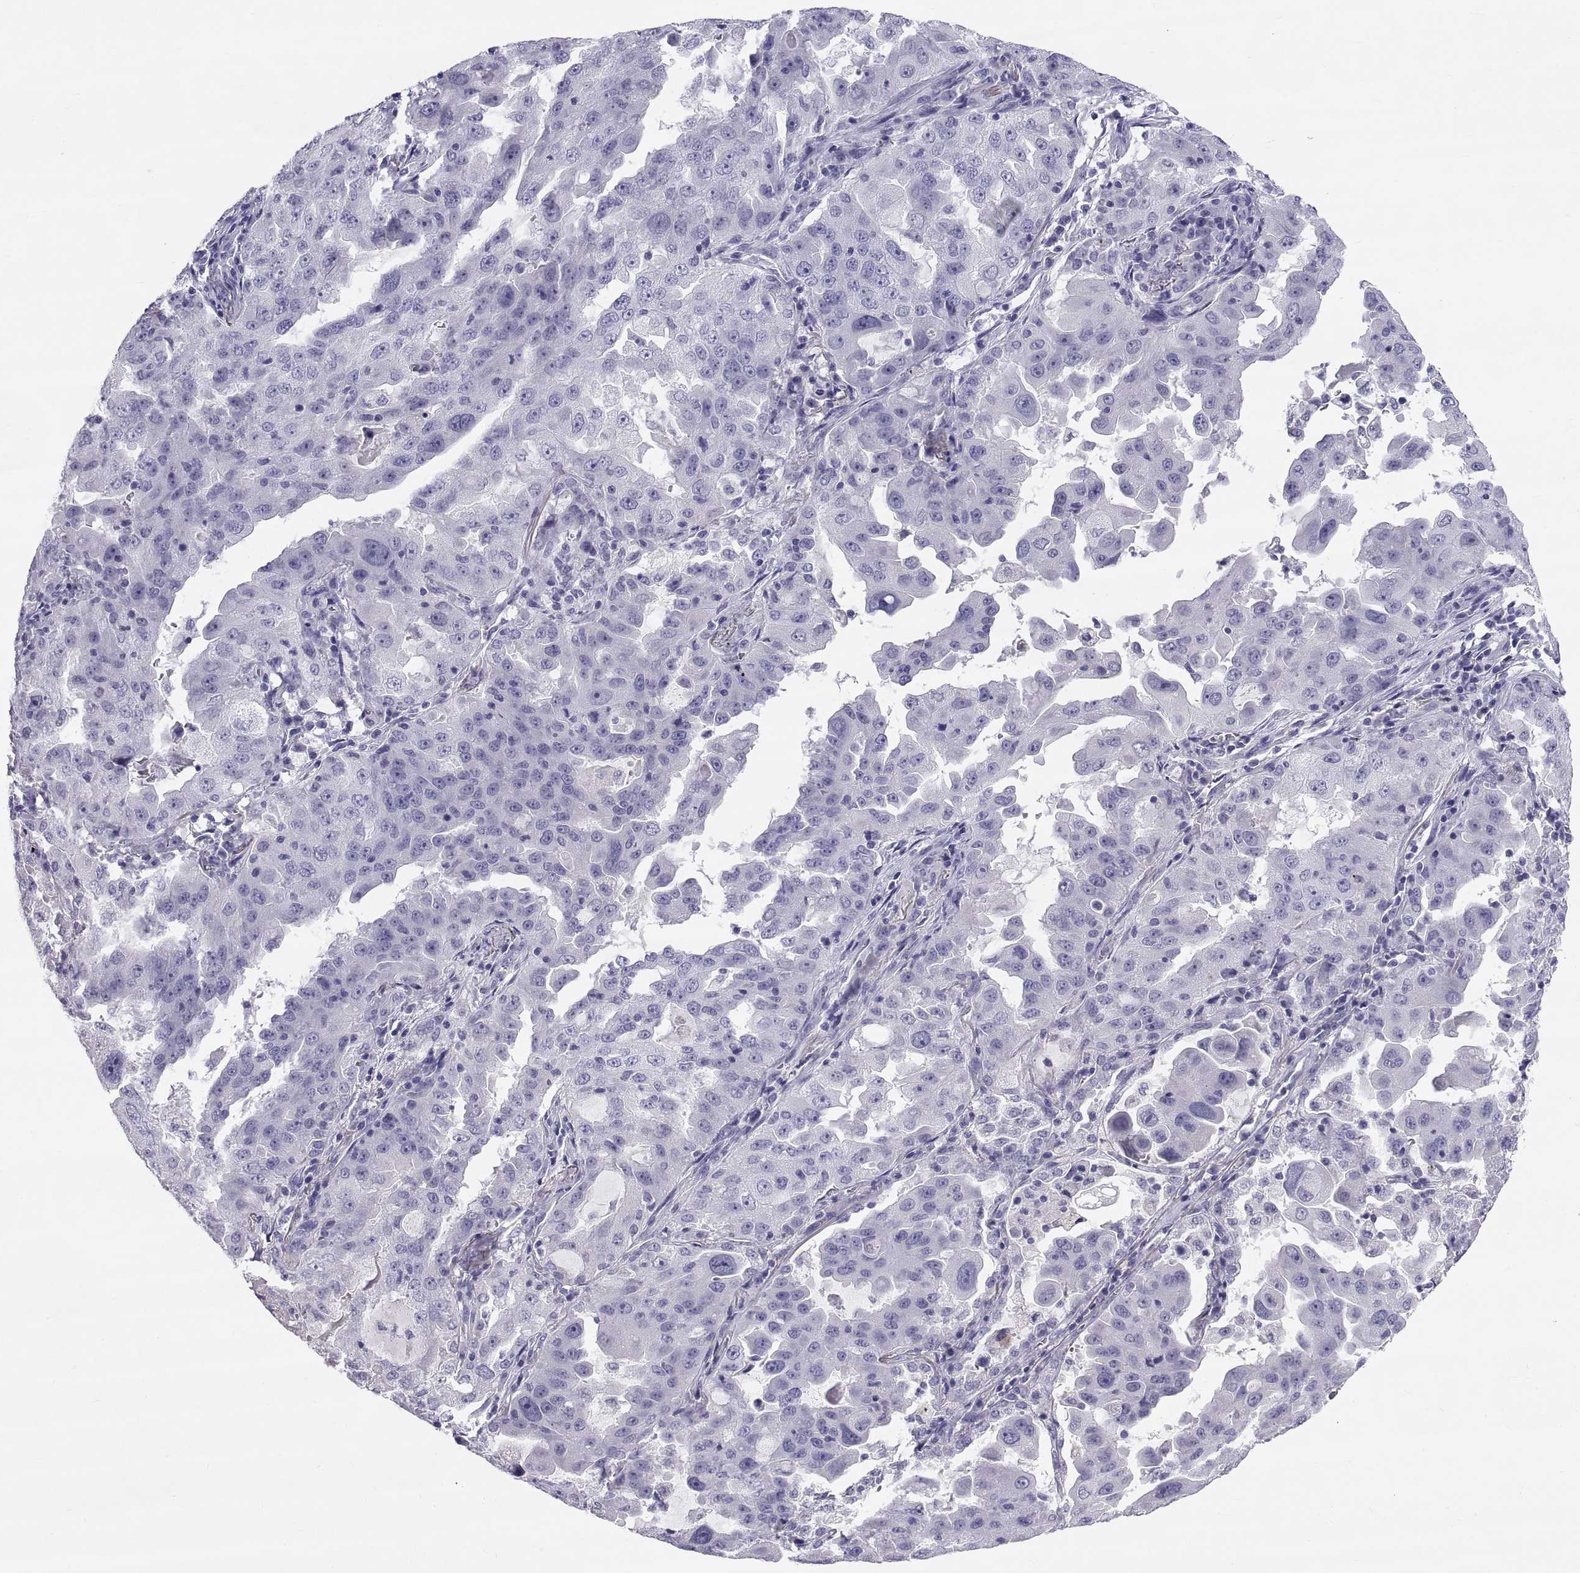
{"staining": {"intensity": "negative", "quantity": "none", "location": "none"}, "tissue": "lung cancer", "cell_type": "Tumor cells", "image_type": "cancer", "snomed": [{"axis": "morphology", "description": "Adenocarcinoma, NOS"}, {"axis": "topography", "description": "Lung"}], "caption": "Immunohistochemistry of lung cancer exhibits no expression in tumor cells. The staining is performed using DAB (3,3'-diaminobenzidine) brown chromogen with nuclei counter-stained in using hematoxylin.", "gene": "TEX13A", "patient": {"sex": "female", "age": 61}}